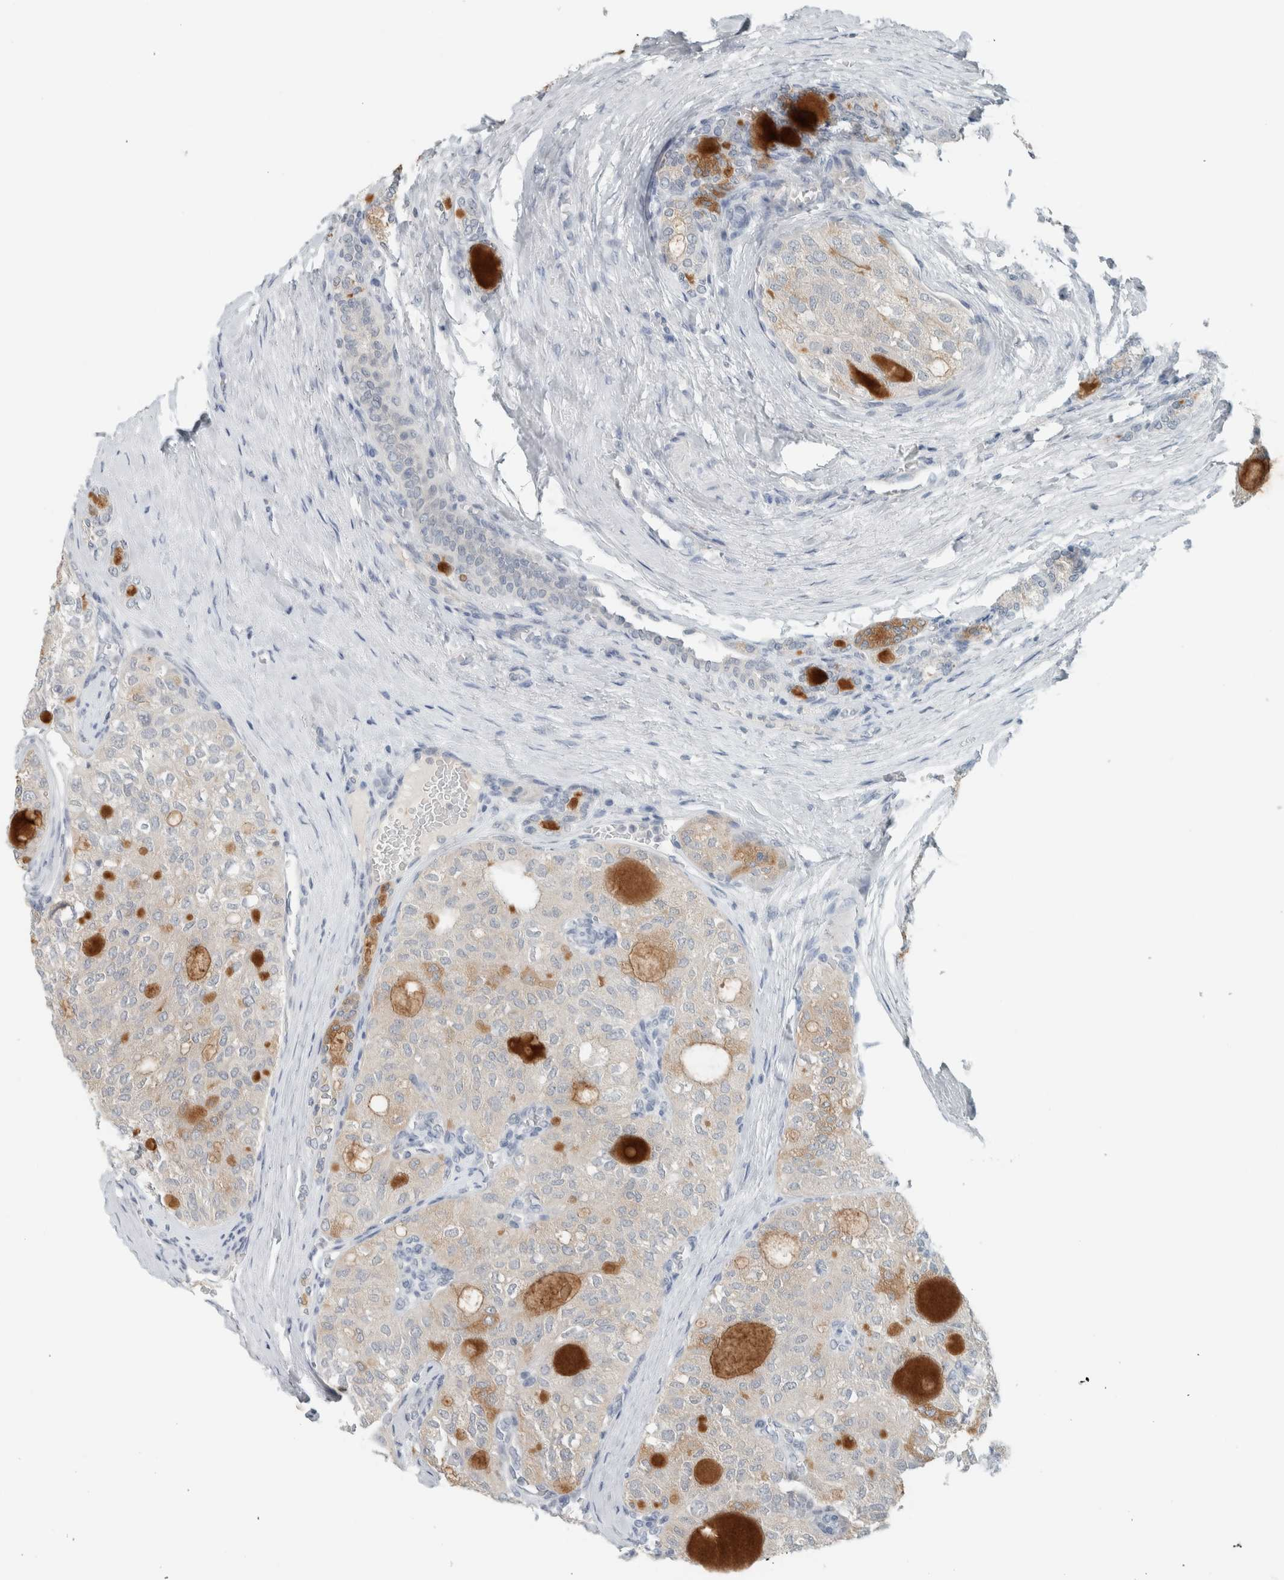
{"staining": {"intensity": "weak", "quantity": "<25%", "location": "cytoplasmic/membranous"}, "tissue": "thyroid cancer", "cell_type": "Tumor cells", "image_type": "cancer", "snomed": [{"axis": "morphology", "description": "Follicular adenoma carcinoma, NOS"}, {"axis": "topography", "description": "Thyroid gland"}], "caption": "IHC image of neoplastic tissue: human thyroid cancer (follicular adenoma carcinoma) stained with DAB reveals no significant protein expression in tumor cells. The staining is performed using DAB brown chromogen with nuclei counter-stained in using hematoxylin.", "gene": "TRIT1", "patient": {"sex": "male", "age": 75}}